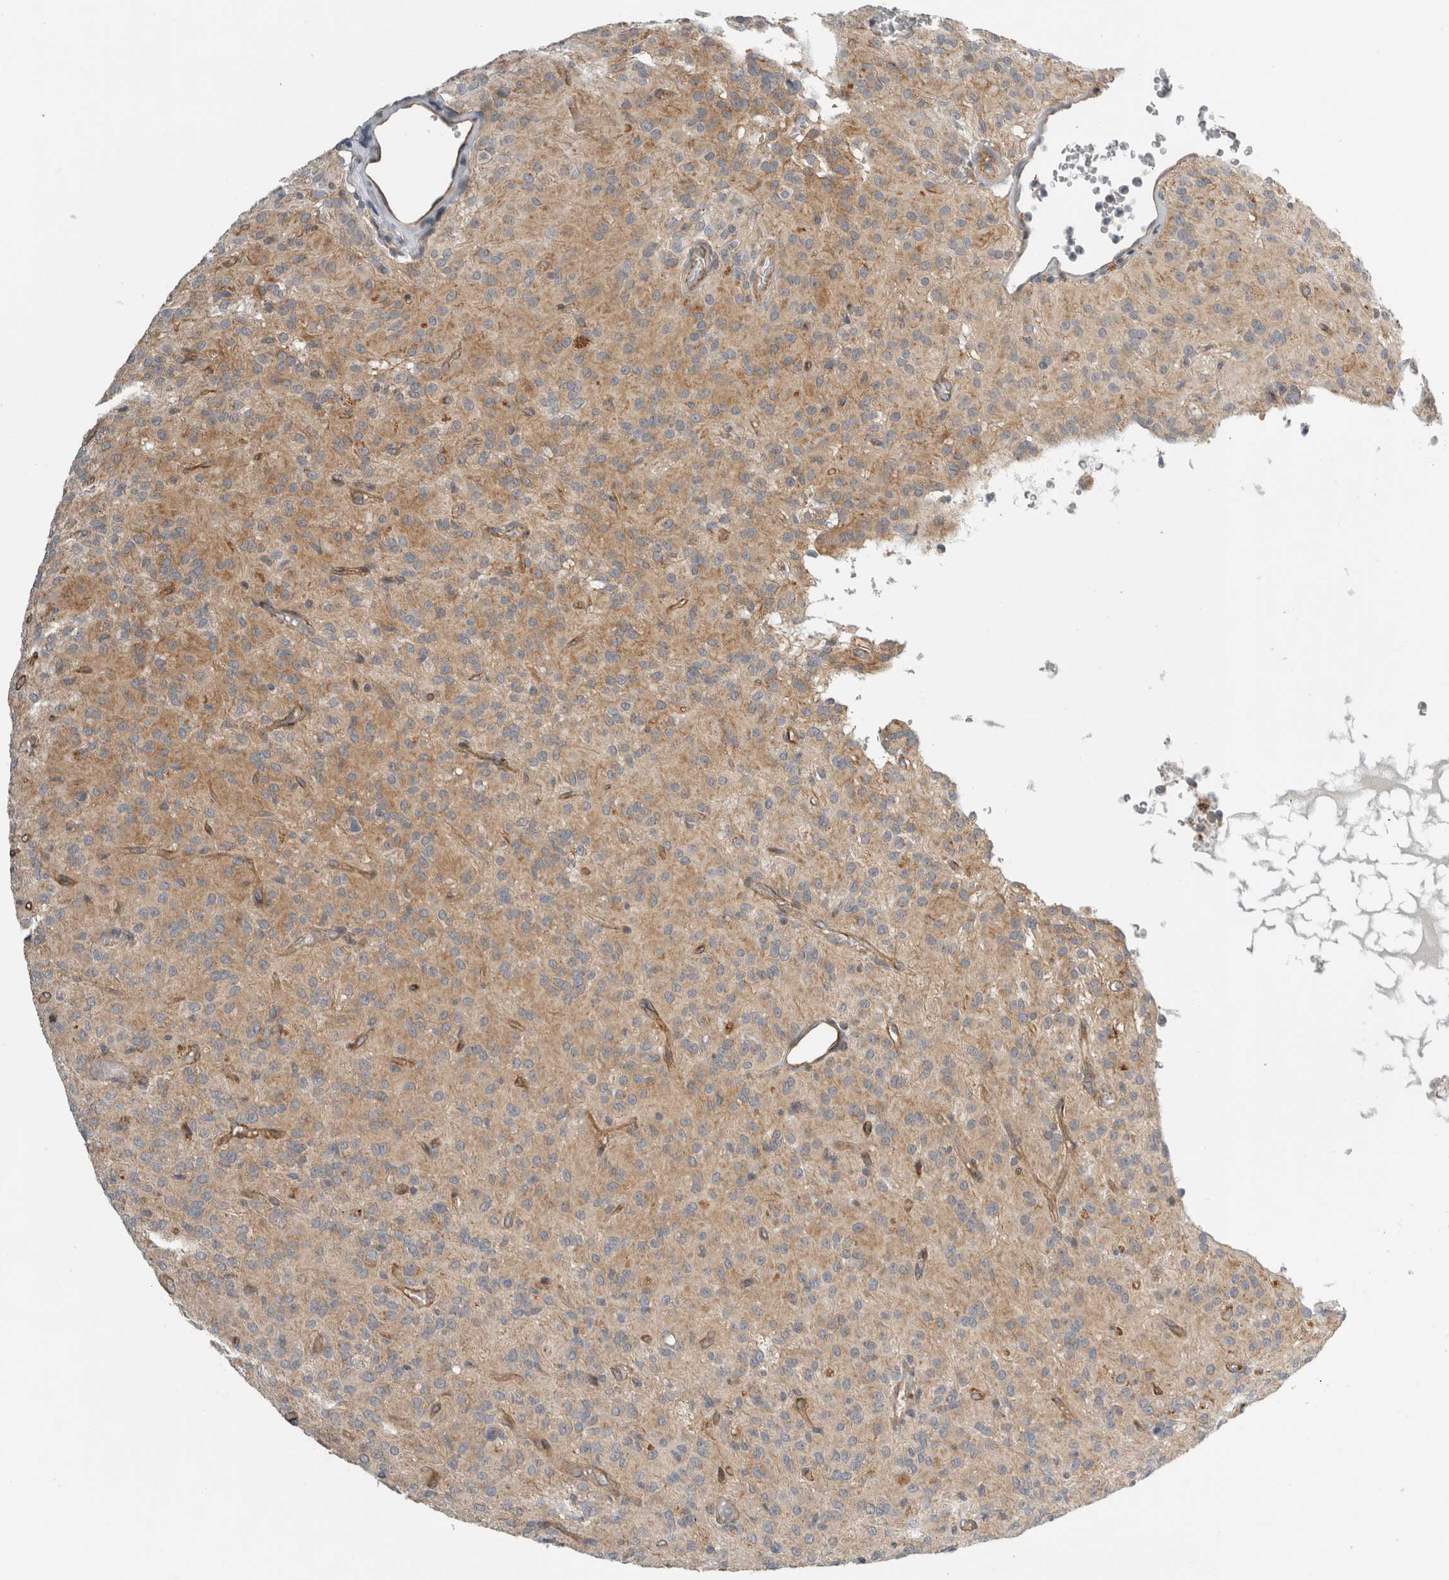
{"staining": {"intensity": "moderate", "quantity": ">75%", "location": "cytoplasmic/membranous"}, "tissue": "glioma", "cell_type": "Tumor cells", "image_type": "cancer", "snomed": [{"axis": "morphology", "description": "Glioma, malignant, High grade"}, {"axis": "topography", "description": "Brain"}], "caption": "Moderate cytoplasmic/membranous protein expression is identified in approximately >75% of tumor cells in malignant glioma (high-grade). The protein of interest is stained brown, and the nuclei are stained in blue (DAB (3,3'-diaminobenzidine) IHC with brightfield microscopy, high magnification).", "gene": "KPNA5", "patient": {"sex": "female", "age": 59}}